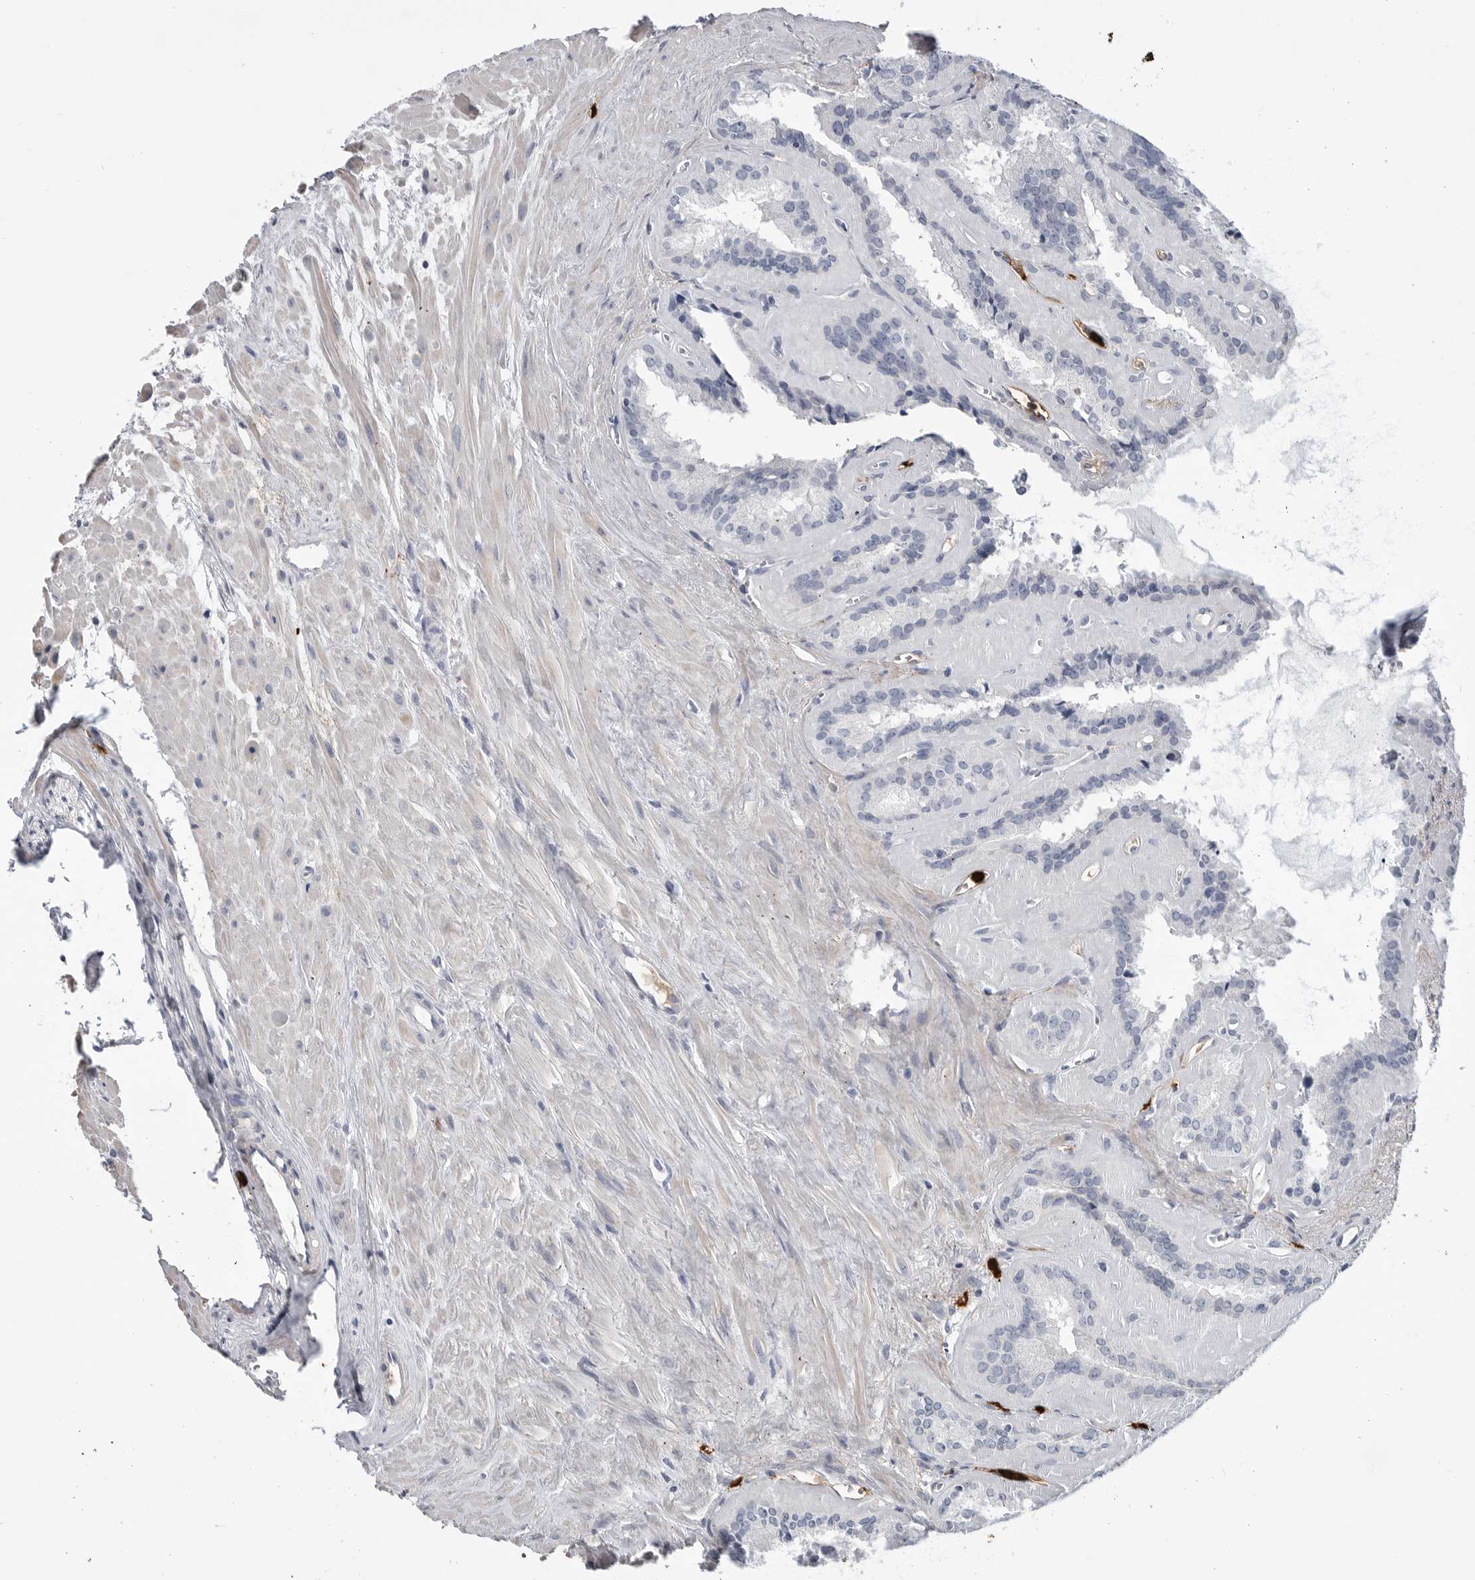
{"staining": {"intensity": "negative", "quantity": "none", "location": "none"}, "tissue": "seminal vesicle", "cell_type": "Glandular cells", "image_type": "normal", "snomed": [{"axis": "morphology", "description": "Normal tissue, NOS"}, {"axis": "topography", "description": "Prostate"}, {"axis": "topography", "description": "Seminal veicle"}], "caption": "This is an immunohistochemistry photomicrograph of benign seminal vesicle. There is no expression in glandular cells.", "gene": "CYB561D1", "patient": {"sex": "male", "age": 59}}